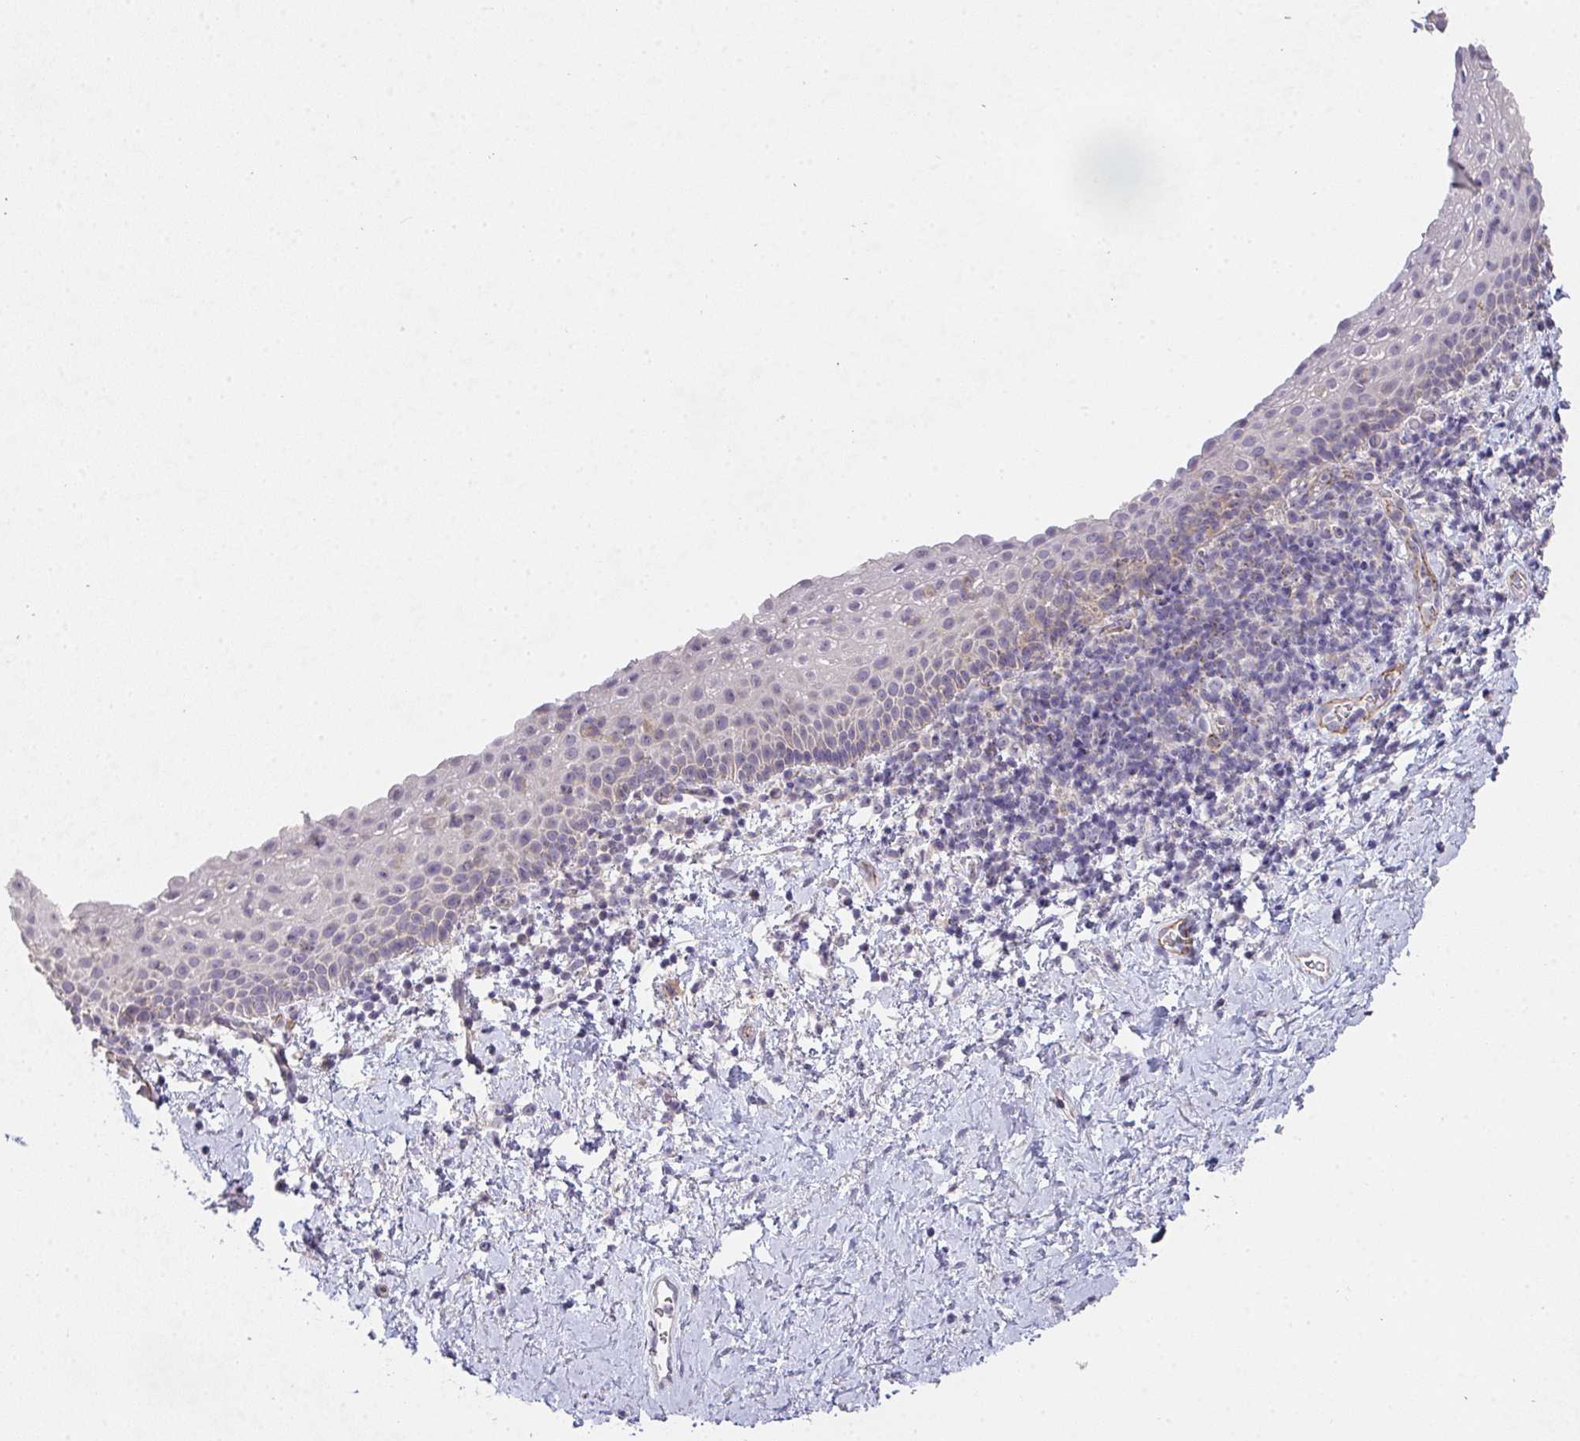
{"staining": {"intensity": "negative", "quantity": "none", "location": "none"}, "tissue": "vagina", "cell_type": "Squamous epithelial cells", "image_type": "normal", "snomed": [{"axis": "morphology", "description": "Normal tissue, NOS"}, {"axis": "topography", "description": "Vagina"}], "caption": "This is an IHC histopathology image of benign vagina. There is no expression in squamous epithelial cells.", "gene": "TMEM219", "patient": {"sex": "female", "age": 61}}